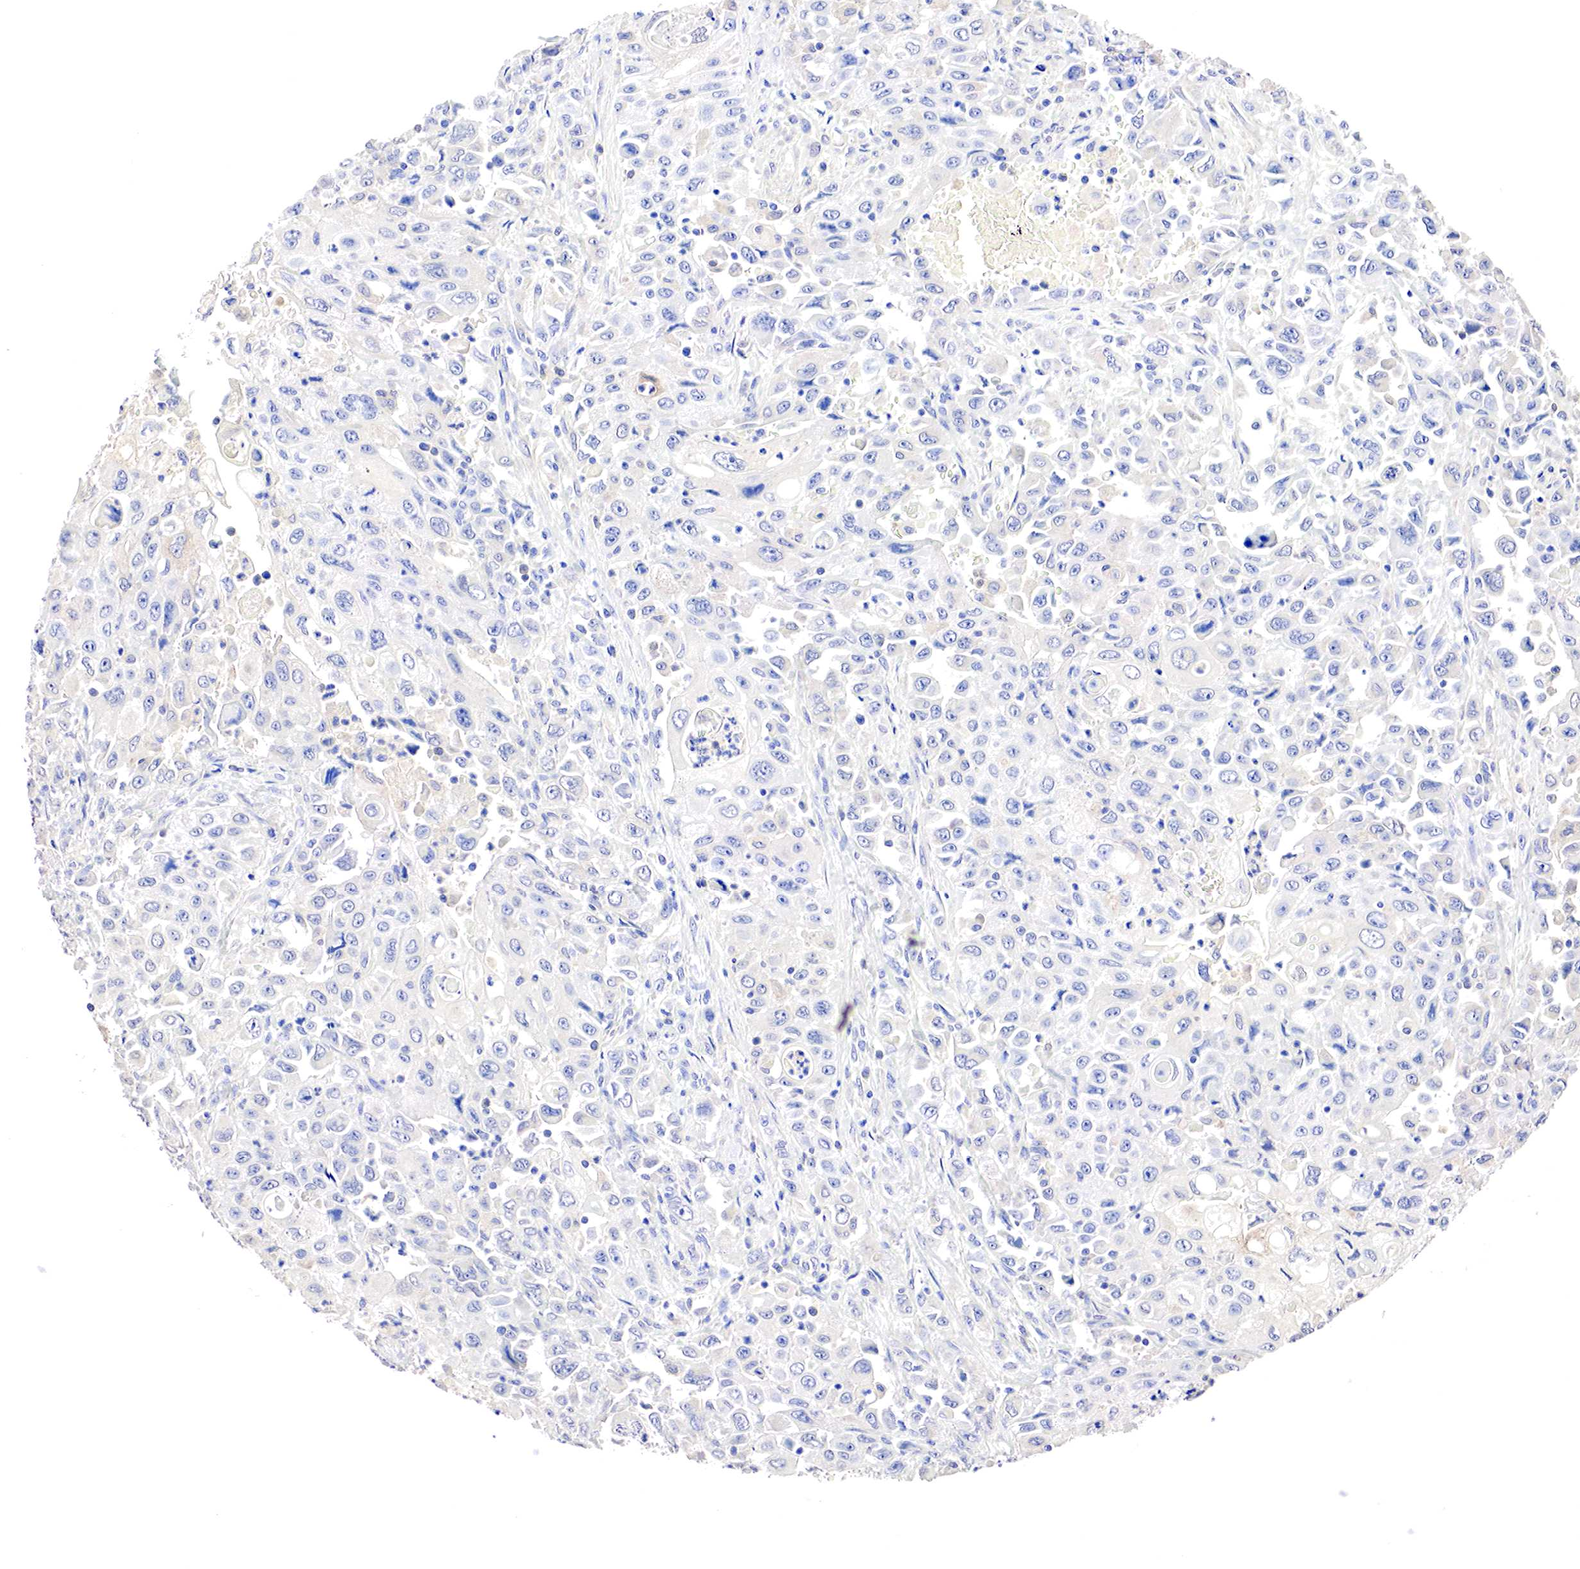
{"staining": {"intensity": "negative", "quantity": "none", "location": "none"}, "tissue": "pancreatic cancer", "cell_type": "Tumor cells", "image_type": "cancer", "snomed": [{"axis": "morphology", "description": "Adenocarcinoma, NOS"}, {"axis": "topography", "description": "Pancreas"}], "caption": "There is no significant expression in tumor cells of adenocarcinoma (pancreatic).", "gene": "GATA1", "patient": {"sex": "male", "age": 70}}